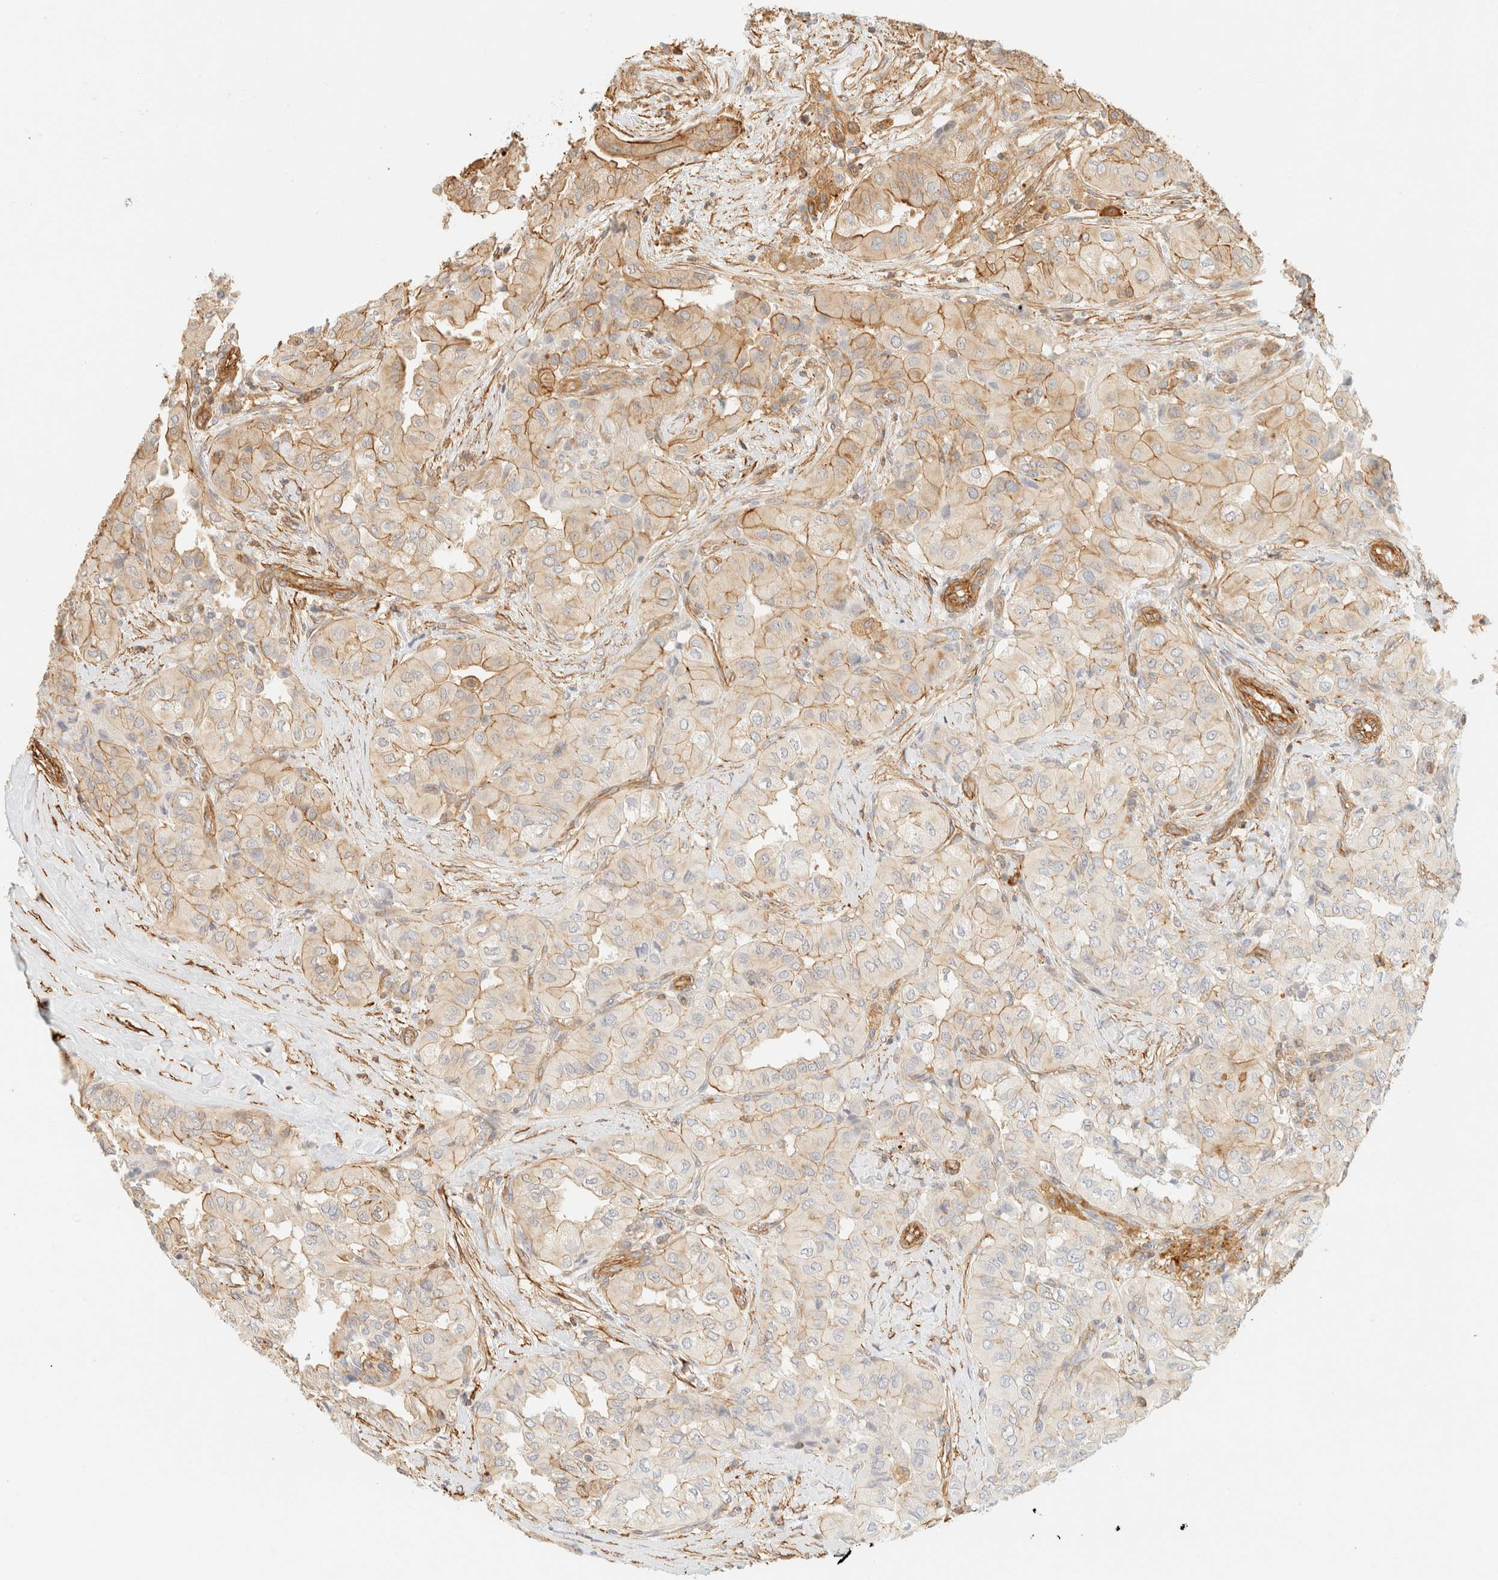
{"staining": {"intensity": "moderate", "quantity": "25%-75%", "location": "cytoplasmic/membranous"}, "tissue": "thyroid cancer", "cell_type": "Tumor cells", "image_type": "cancer", "snomed": [{"axis": "morphology", "description": "Papillary adenocarcinoma, NOS"}, {"axis": "topography", "description": "Thyroid gland"}], "caption": "Immunohistochemistry (IHC) staining of thyroid cancer, which demonstrates medium levels of moderate cytoplasmic/membranous positivity in about 25%-75% of tumor cells indicating moderate cytoplasmic/membranous protein expression. The staining was performed using DAB (3,3'-diaminobenzidine) (brown) for protein detection and nuclei were counterstained in hematoxylin (blue).", "gene": "OTOP2", "patient": {"sex": "female", "age": 59}}